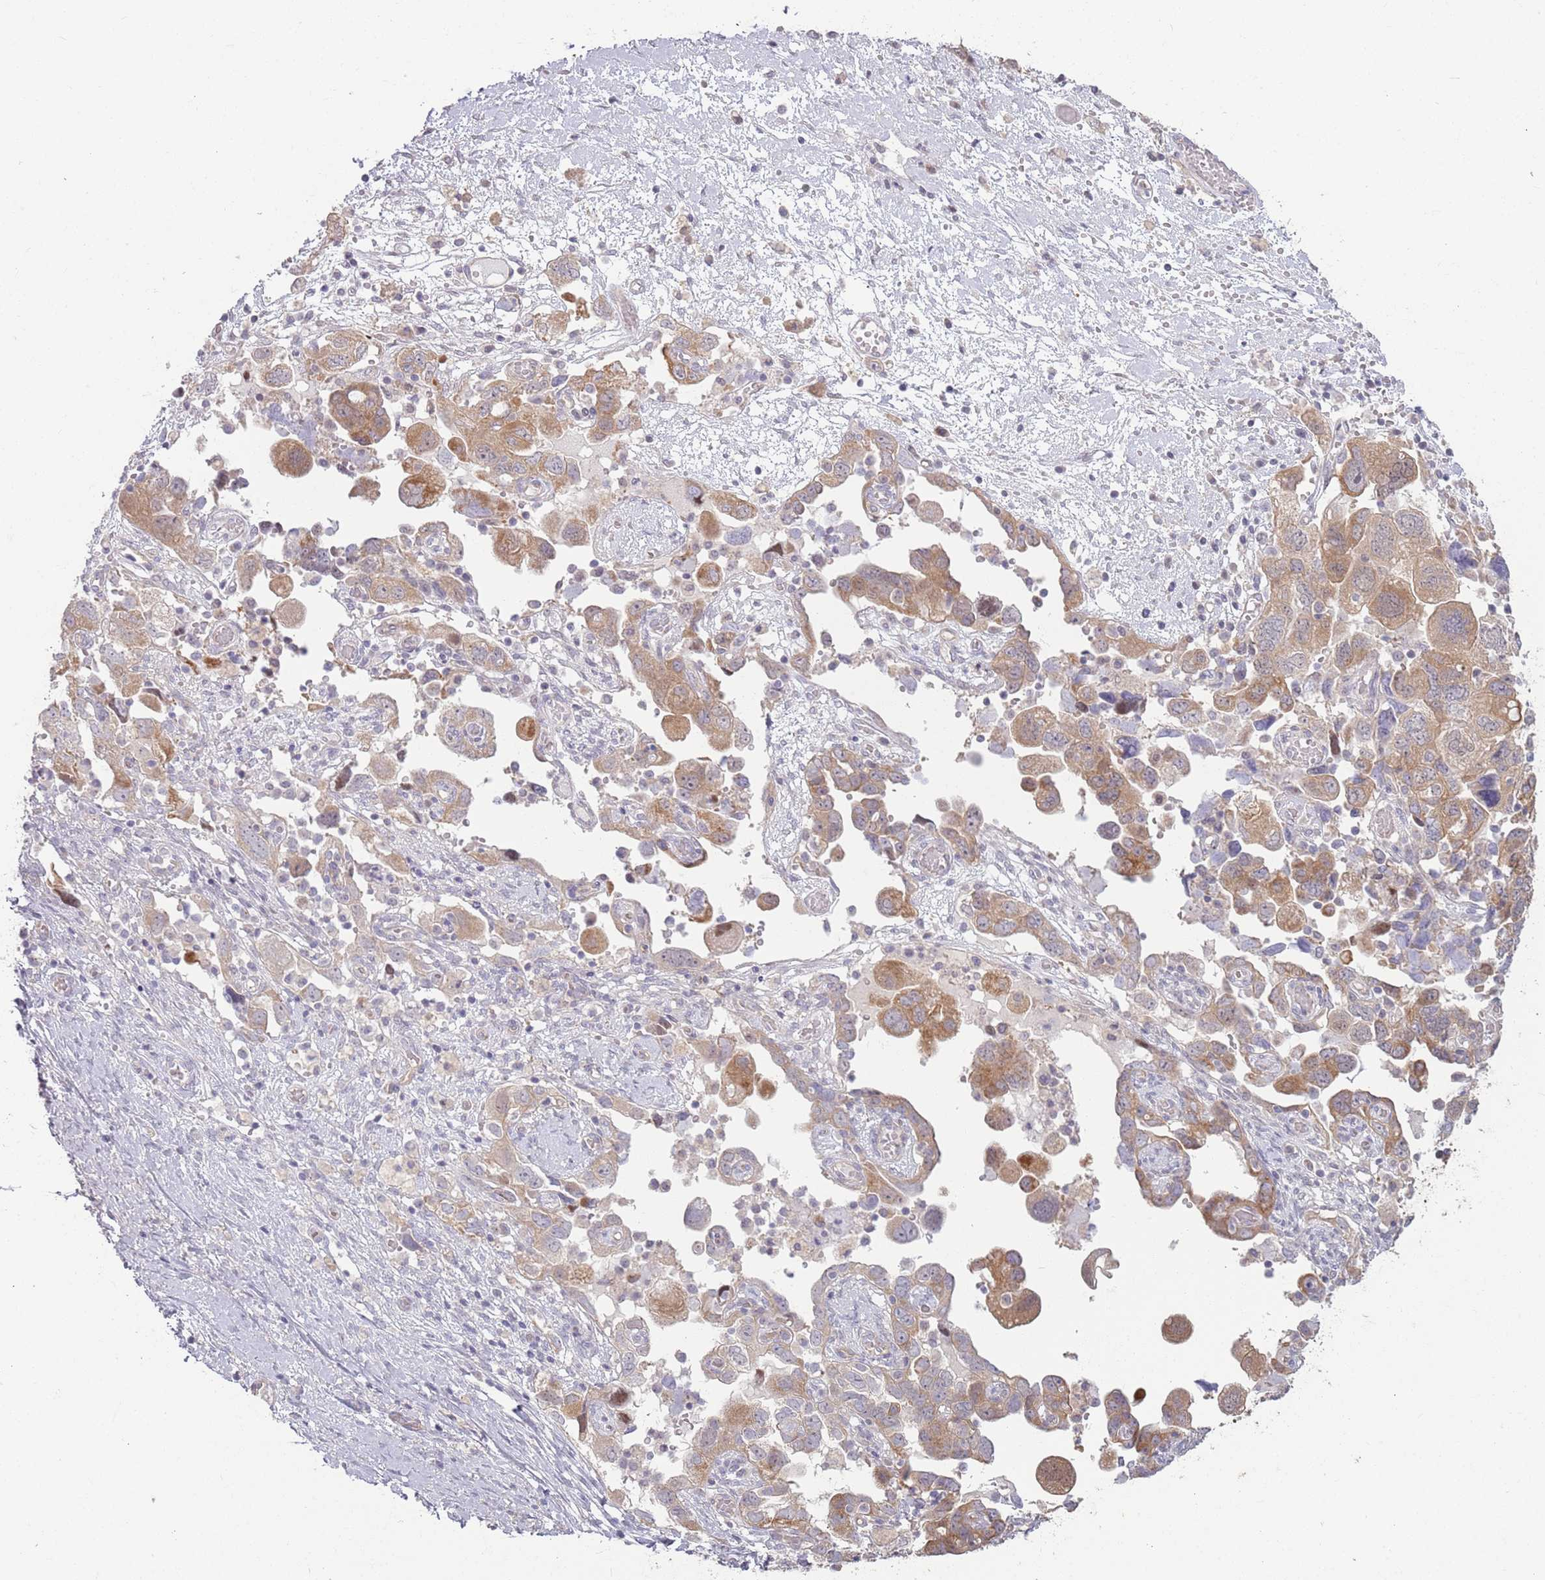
{"staining": {"intensity": "moderate", "quantity": ">75%", "location": "cytoplasmic/membranous"}, "tissue": "ovarian cancer", "cell_type": "Tumor cells", "image_type": "cancer", "snomed": [{"axis": "morphology", "description": "Carcinoma, NOS"}, {"axis": "morphology", "description": "Cystadenocarcinoma, serous, NOS"}, {"axis": "topography", "description": "Ovary"}], "caption": "This photomicrograph displays ovarian cancer (serous cystadenocarcinoma) stained with immunohistochemistry to label a protein in brown. The cytoplasmic/membranous of tumor cells show moderate positivity for the protein. Nuclei are counter-stained blue.", "gene": "LDHD", "patient": {"sex": "female", "age": 69}}